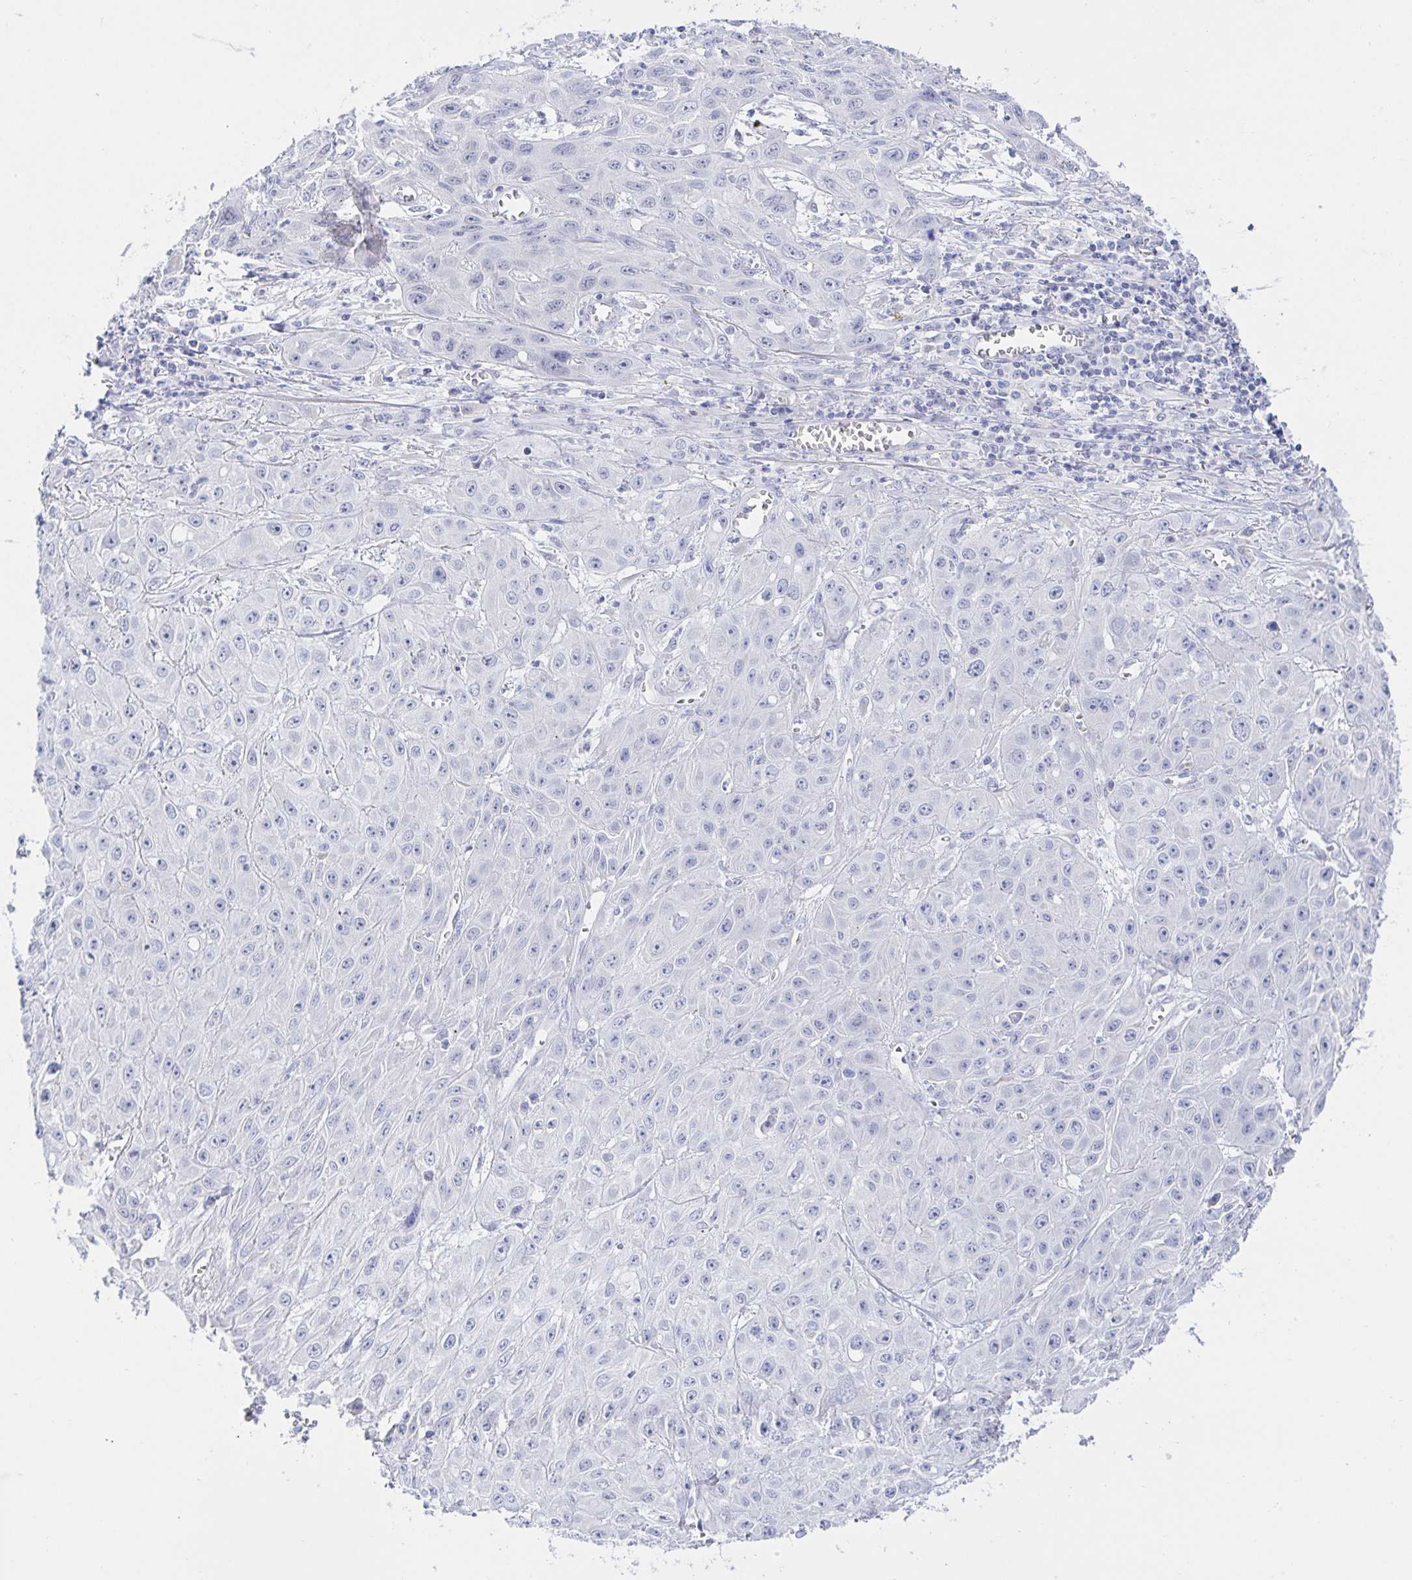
{"staining": {"intensity": "negative", "quantity": "none", "location": "none"}, "tissue": "skin cancer", "cell_type": "Tumor cells", "image_type": "cancer", "snomed": [{"axis": "morphology", "description": "Squamous cell carcinoma, NOS"}, {"axis": "topography", "description": "Skin"}, {"axis": "topography", "description": "Vulva"}], "caption": "Image shows no significant protein expression in tumor cells of squamous cell carcinoma (skin).", "gene": "SIAH3", "patient": {"sex": "female", "age": 71}}